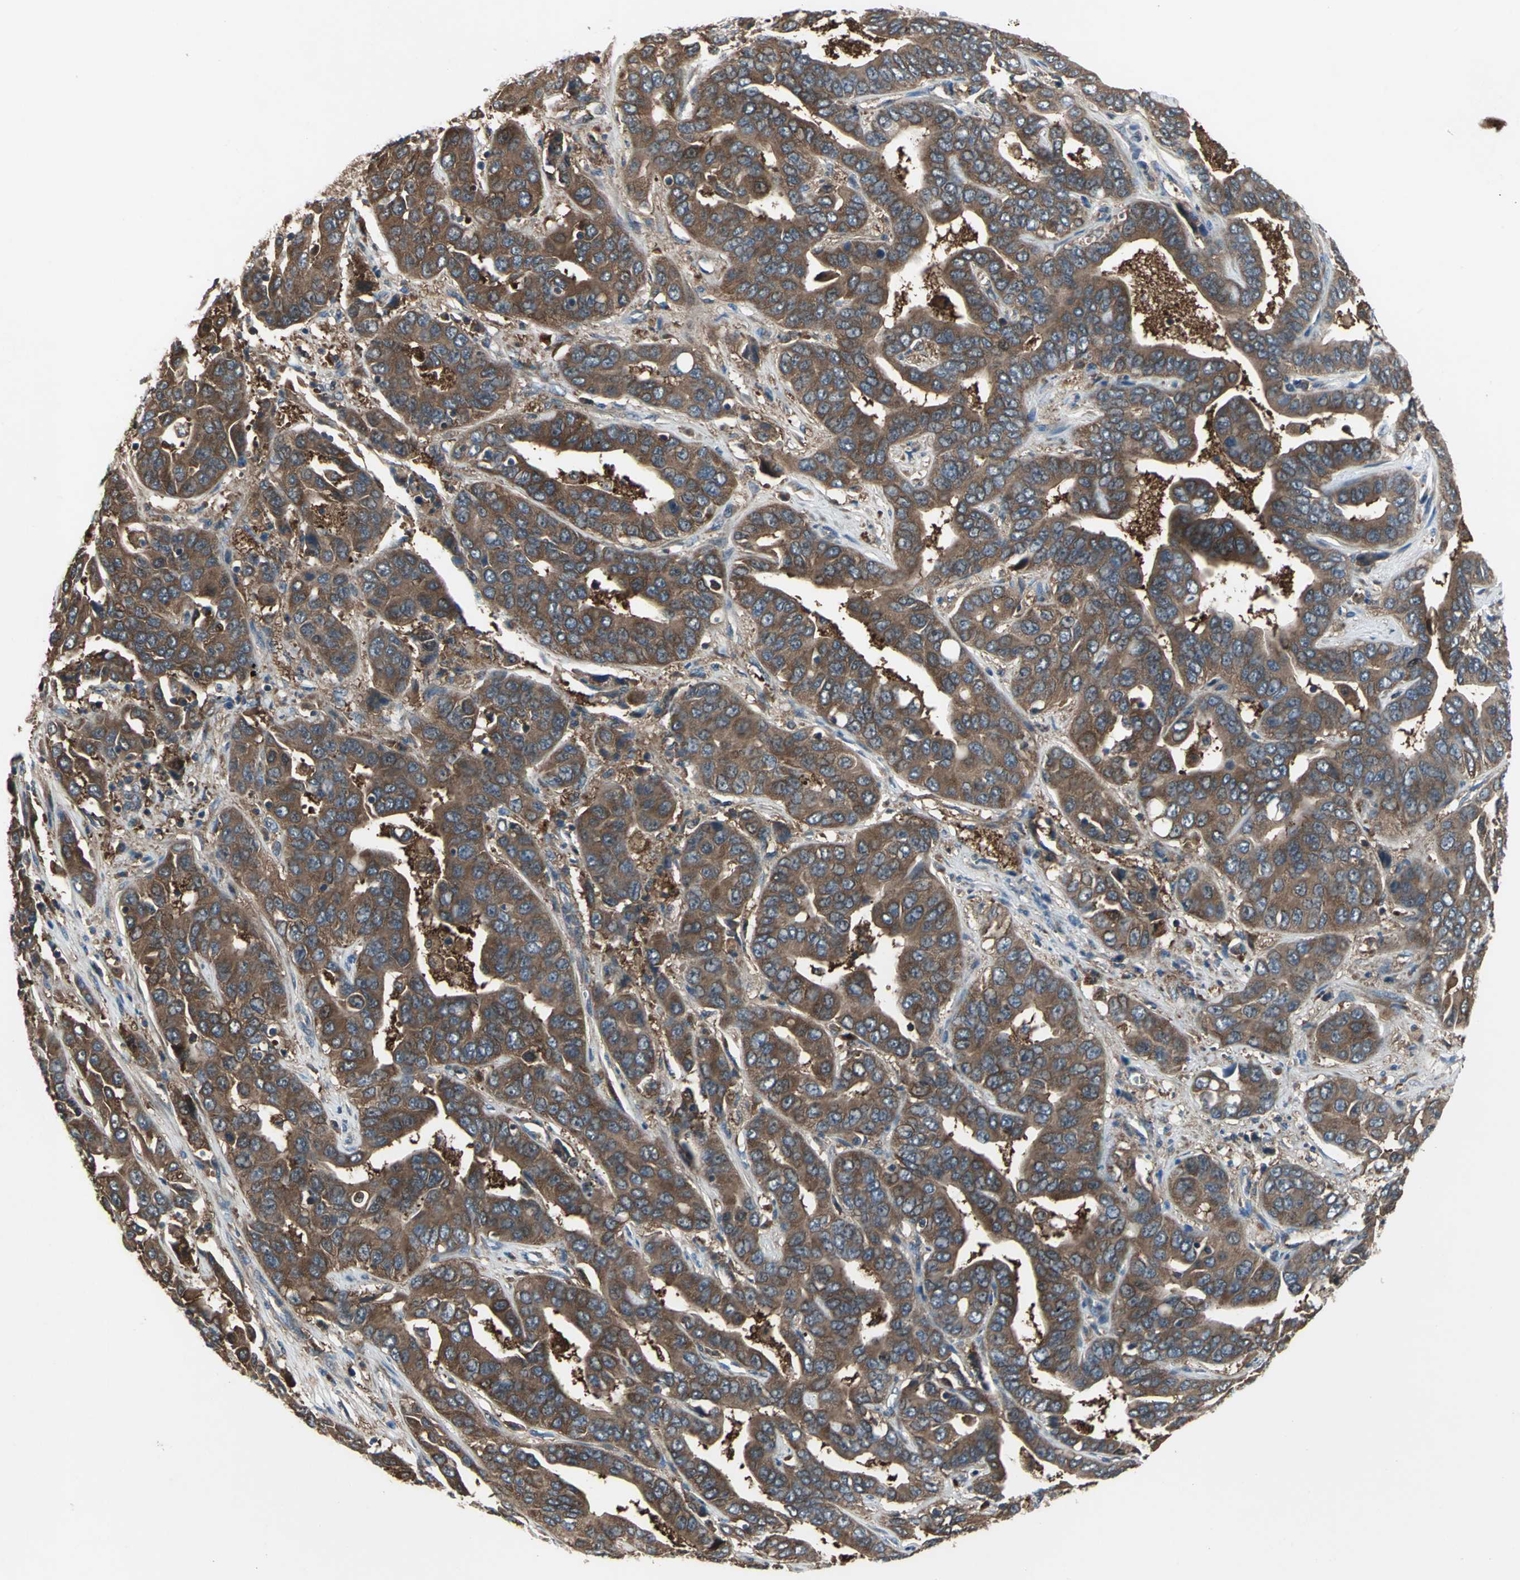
{"staining": {"intensity": "strong", "quantity": ">75%", "location": "cytoplasmic/membranous"}, "tissue": "liver cancer", "cell_type": "Tumor cells", "image_type": "cancer", "snomed": [{"axis": "morphology", "description": "Cholangiocarcinoma"}, {"axis": "topography", "description": "Liver"}], "caption": "Immunohistochemistry (IHC) (DAB) staining of cholangiocarcinoma (liver) exhibits strong cytoplasmic/membranous protein staining in about >75% of tumor cells. (Stains: DAB (3,3'-diaminobenzidine) in brown, nuclei in blue, Microscopy: brightfield microscopy at high magnification).", "gene": "CAPN1", "patient": {"sex": "female", "age": 52}}